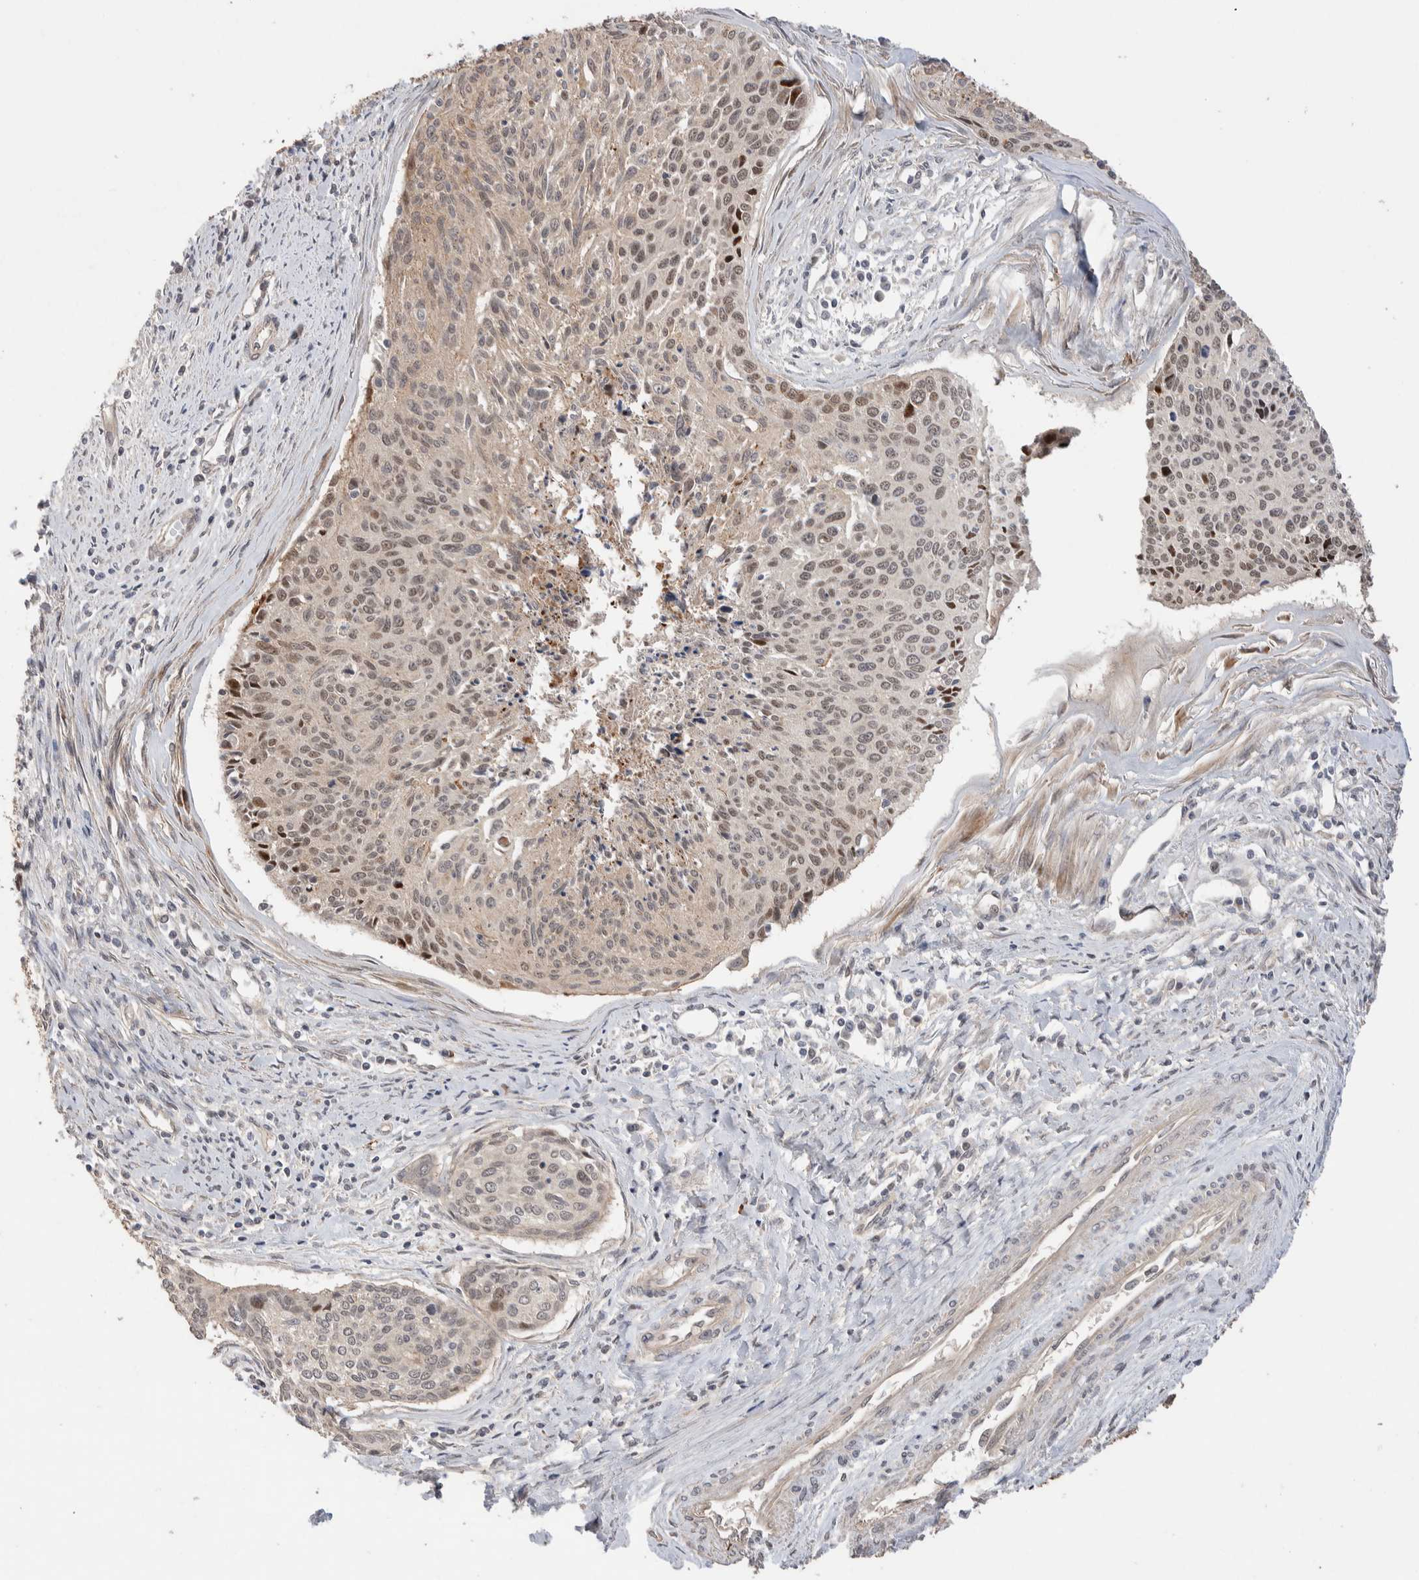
{"staining": {"intensity": "moderate", "quantity": "25%-75%", "location": "cytoplasmic/membranous,nuclear"}, "tissue": "cervical cancer", "cell_type": "Tumor cells", "image_type": "cancer", "snomed": [{"axis": "morphology", "description": "Squamous cell carcinoma, NOS"}, {"axis": "topography", "description": "Cervix"}], "caption": "An immunohistochemistry (IHC) histopathology image of neoplastic tissue is shown. Protein staining in brown highlights moderate cytoplasmic/membranous and nuclear positivity in cervical squamous cell carcinoma within tumor cells.", "gene": "PRDM15", "patient": {"sex": "female", "age": 55}}